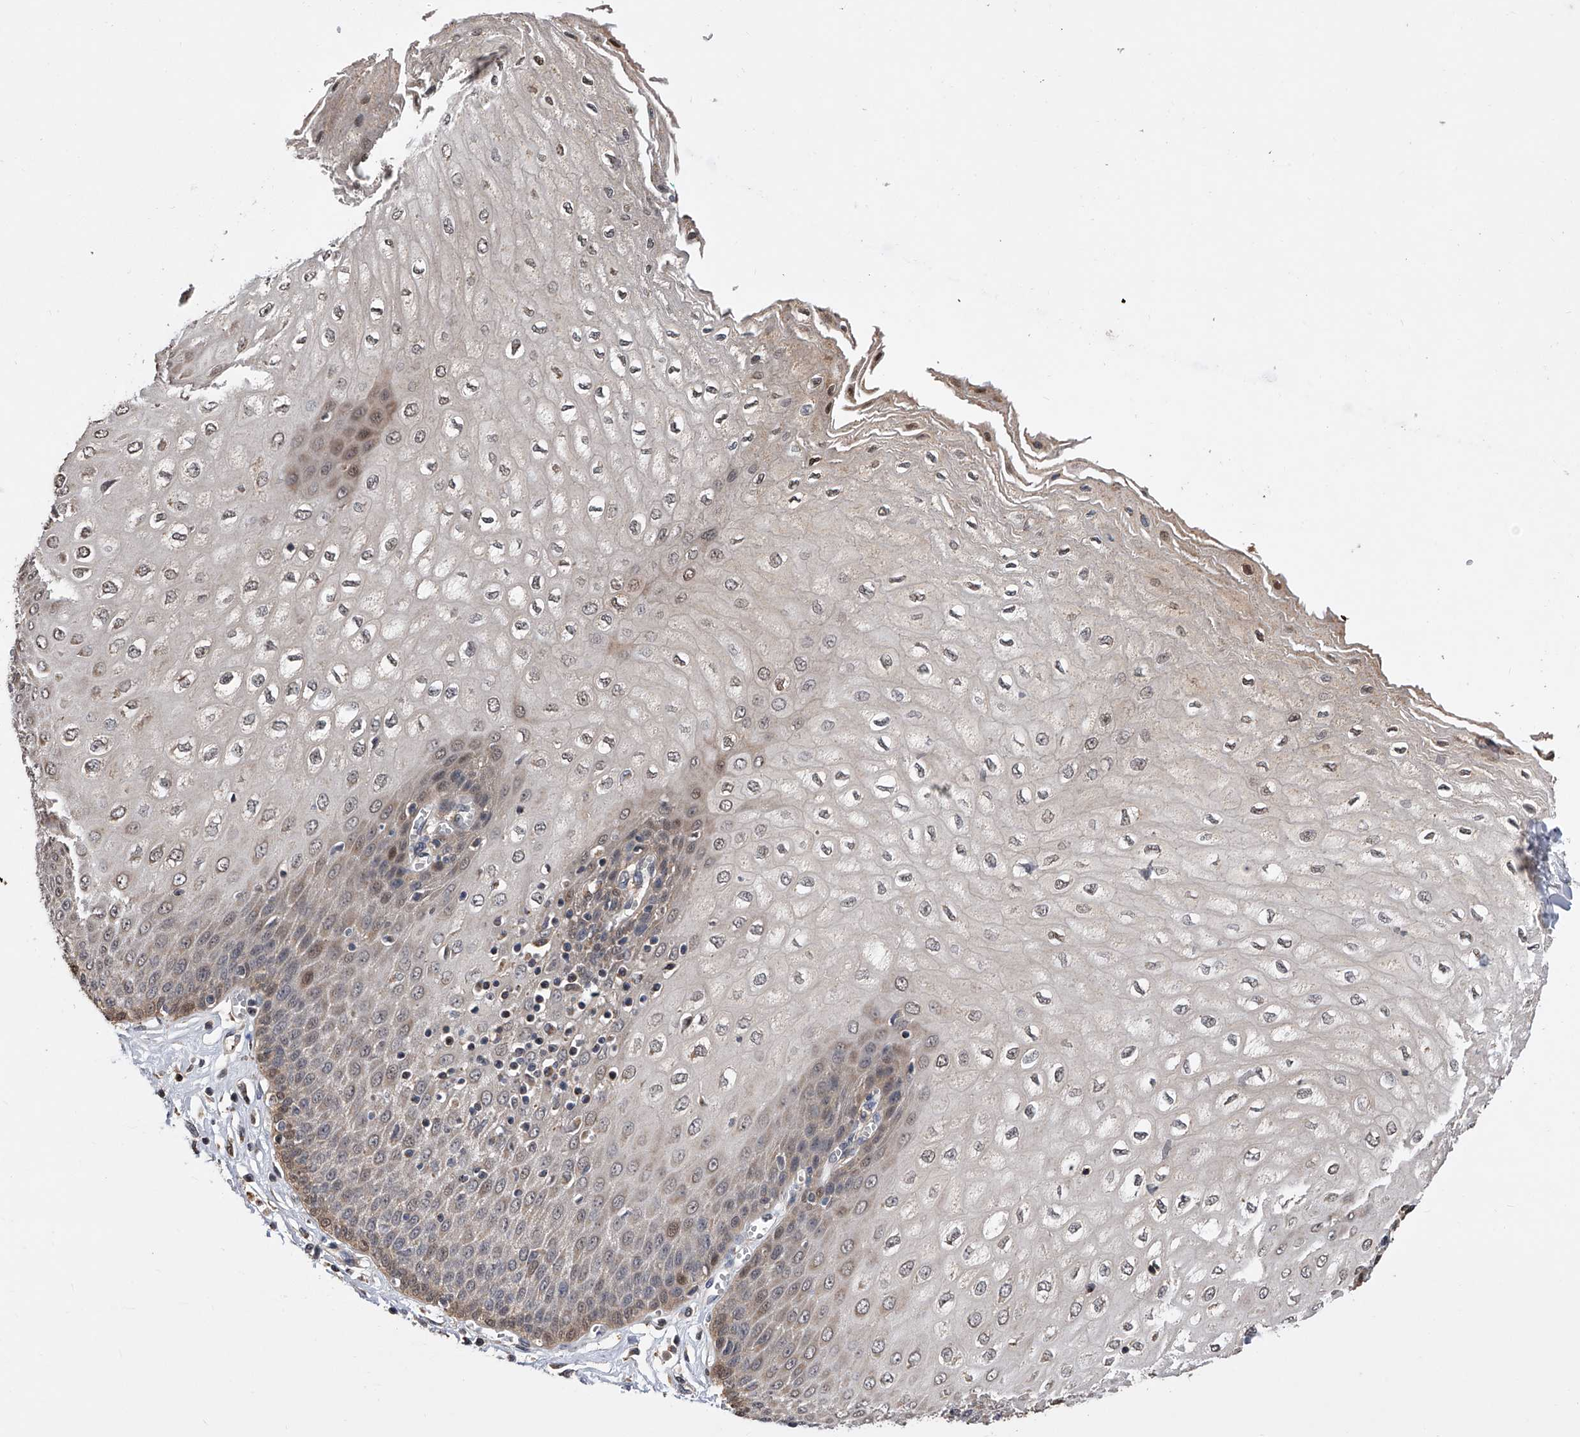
{"staining": {"intensity": "moderate", "quantity": "25%-75%", "location": "cytoplasmic/membranous,nuclear"}, "tissue": "esophagus", "cell_type": "Squamous epithelial cells", "image_type": "normal", "snomed": [{"axis": "morphology", "description": "Normal tissue, NOS"}, {"axis": "topography", "description": "Esophagus"}], "caption": "IHC of unremarkable human esophagus exhibits medium levels of moderate cytoplasmic/membranous,nuclear staining in about 25%-75% of squamous epithelial cells.", "gene": "GMDS", "patient": {"sex": "male", "age": 60}}